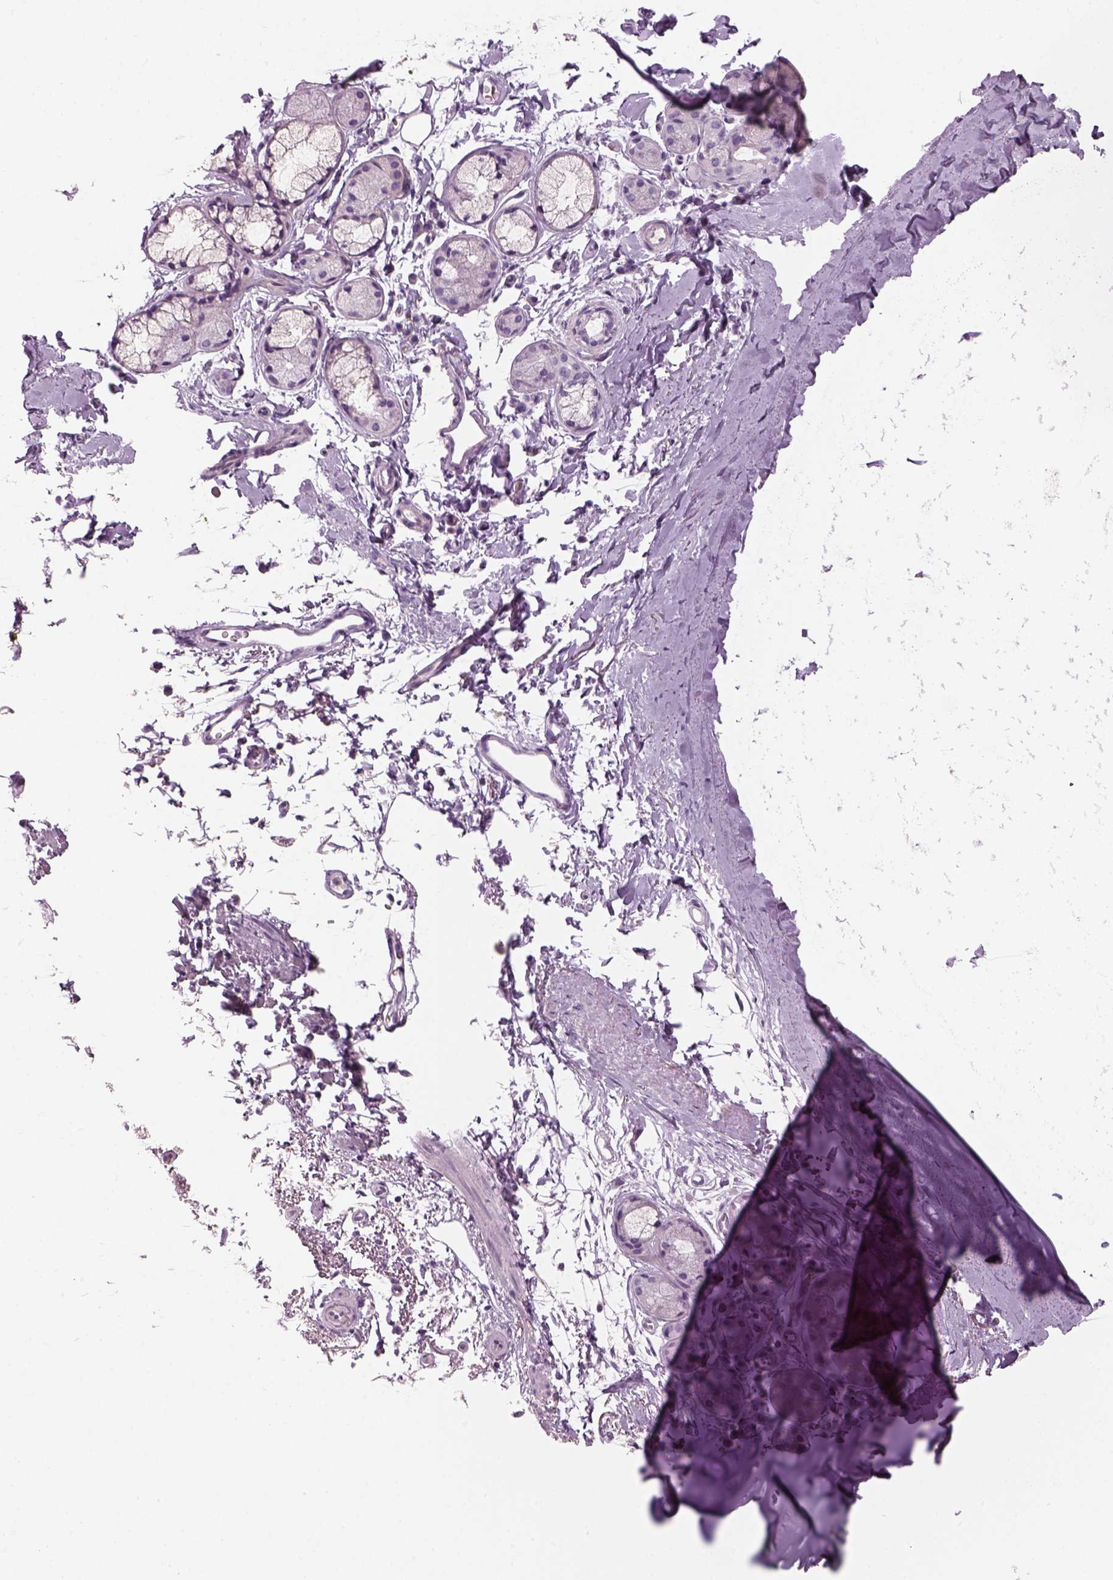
{"staining": {"intensity": "negative", "quantity": "none", "location": "none"}, "tissue": "soft tissue", "cell_type": "Chondrocytes", "image_type": "normal", "snomed": [{"axis": "morphology", "description": "Normal tissue, NOS"}, {"axis": "topography", "description": "Lymph node"}, {"axis": "topography", "description": "Bronchus"}], "caption": "Chondrocytes show no significant protein expression in normal soft tissue.", "gene": "SLC1A7", "patient": {"sex": "female", "age": 70}}